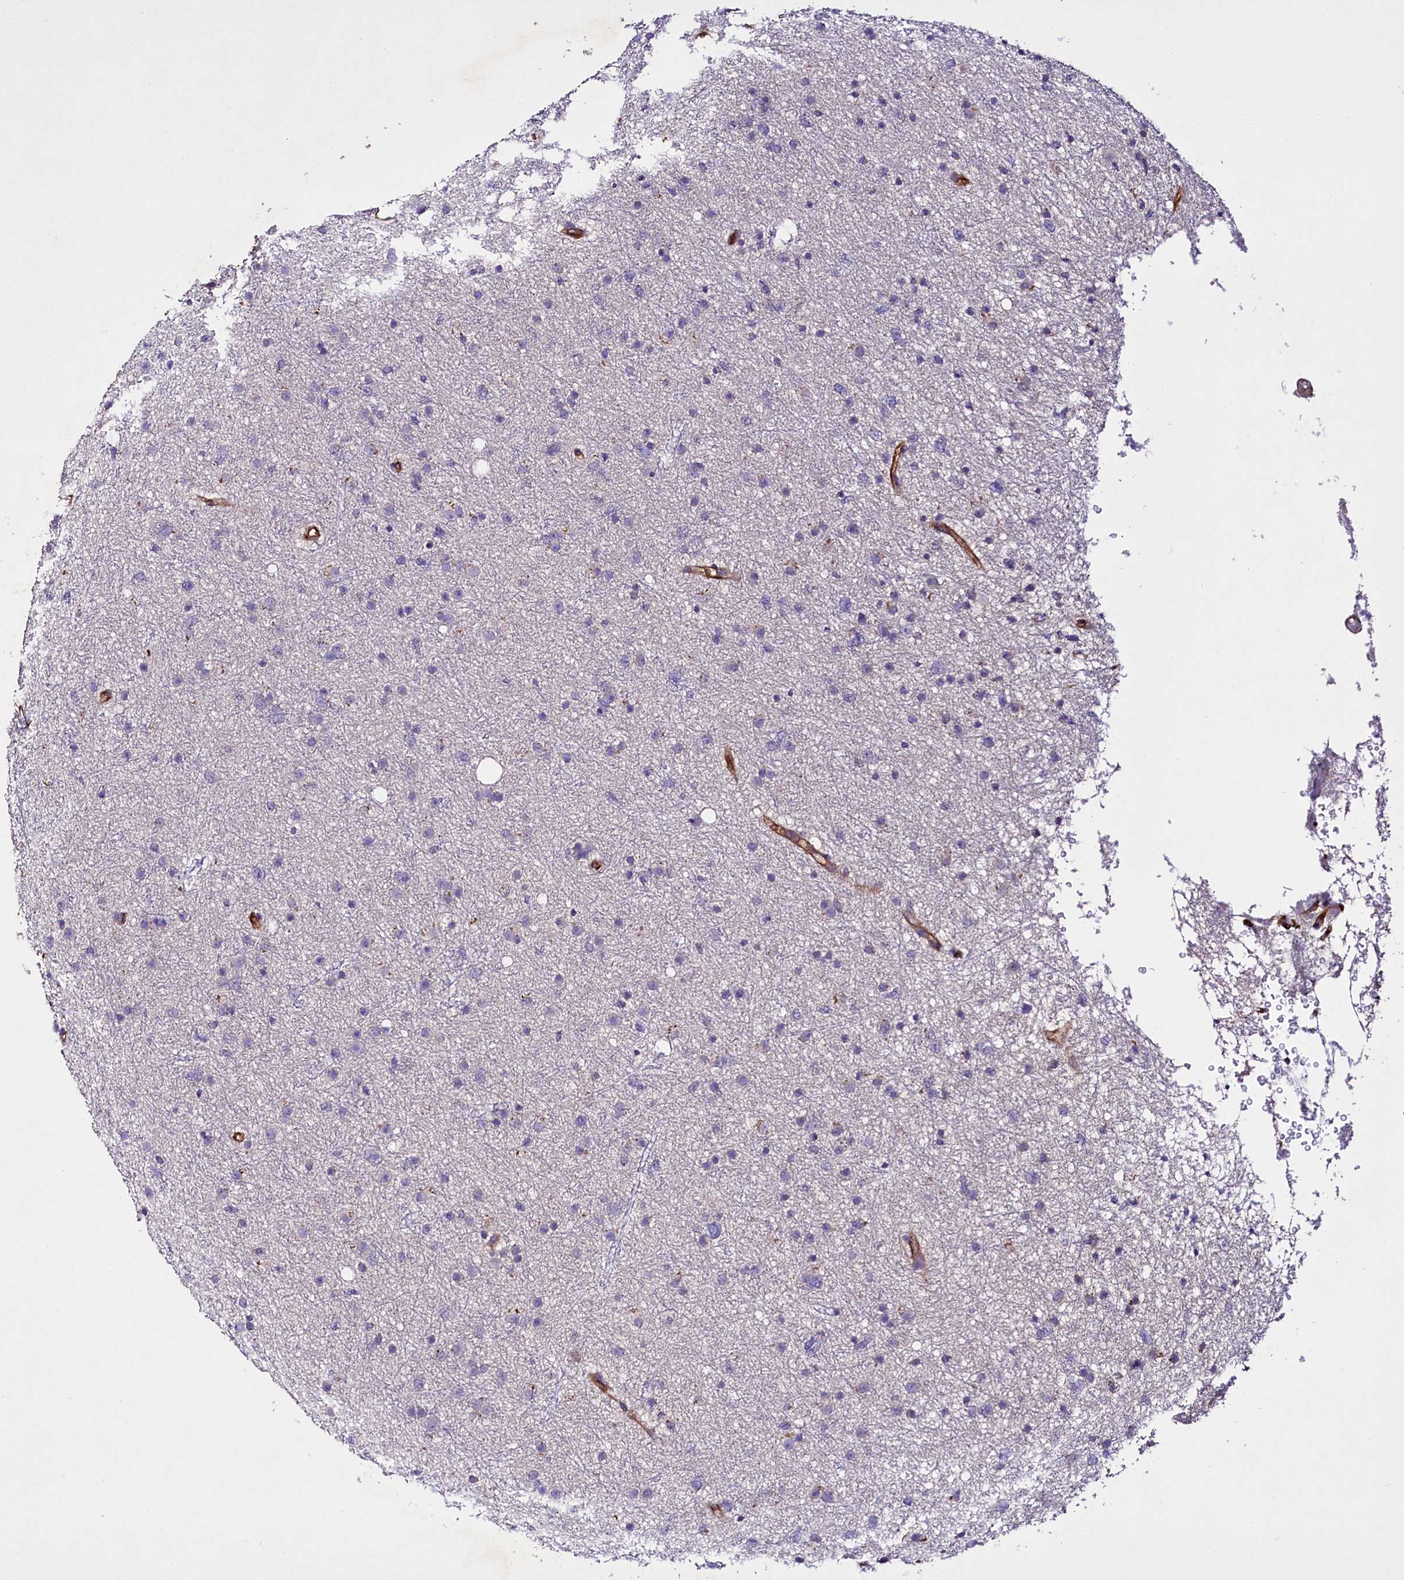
{"staining": {"intensity": "negative", "quantity": "none", "location": "none"}, "tissue": "glioma", "cell_type": "Tumor cells", "image_type": "cancer", "snomed": [{"axis": "morphology", "description": "Glioma, malignant, Low grade"}, {"axis": "topography", "description": "Cerebral cortex"}], "caption": "A histopathology image of human glioma is negative for staining in tumor cells.", "gene": "SLC7A1", "patient": {"sex": "female", "age": 39}}